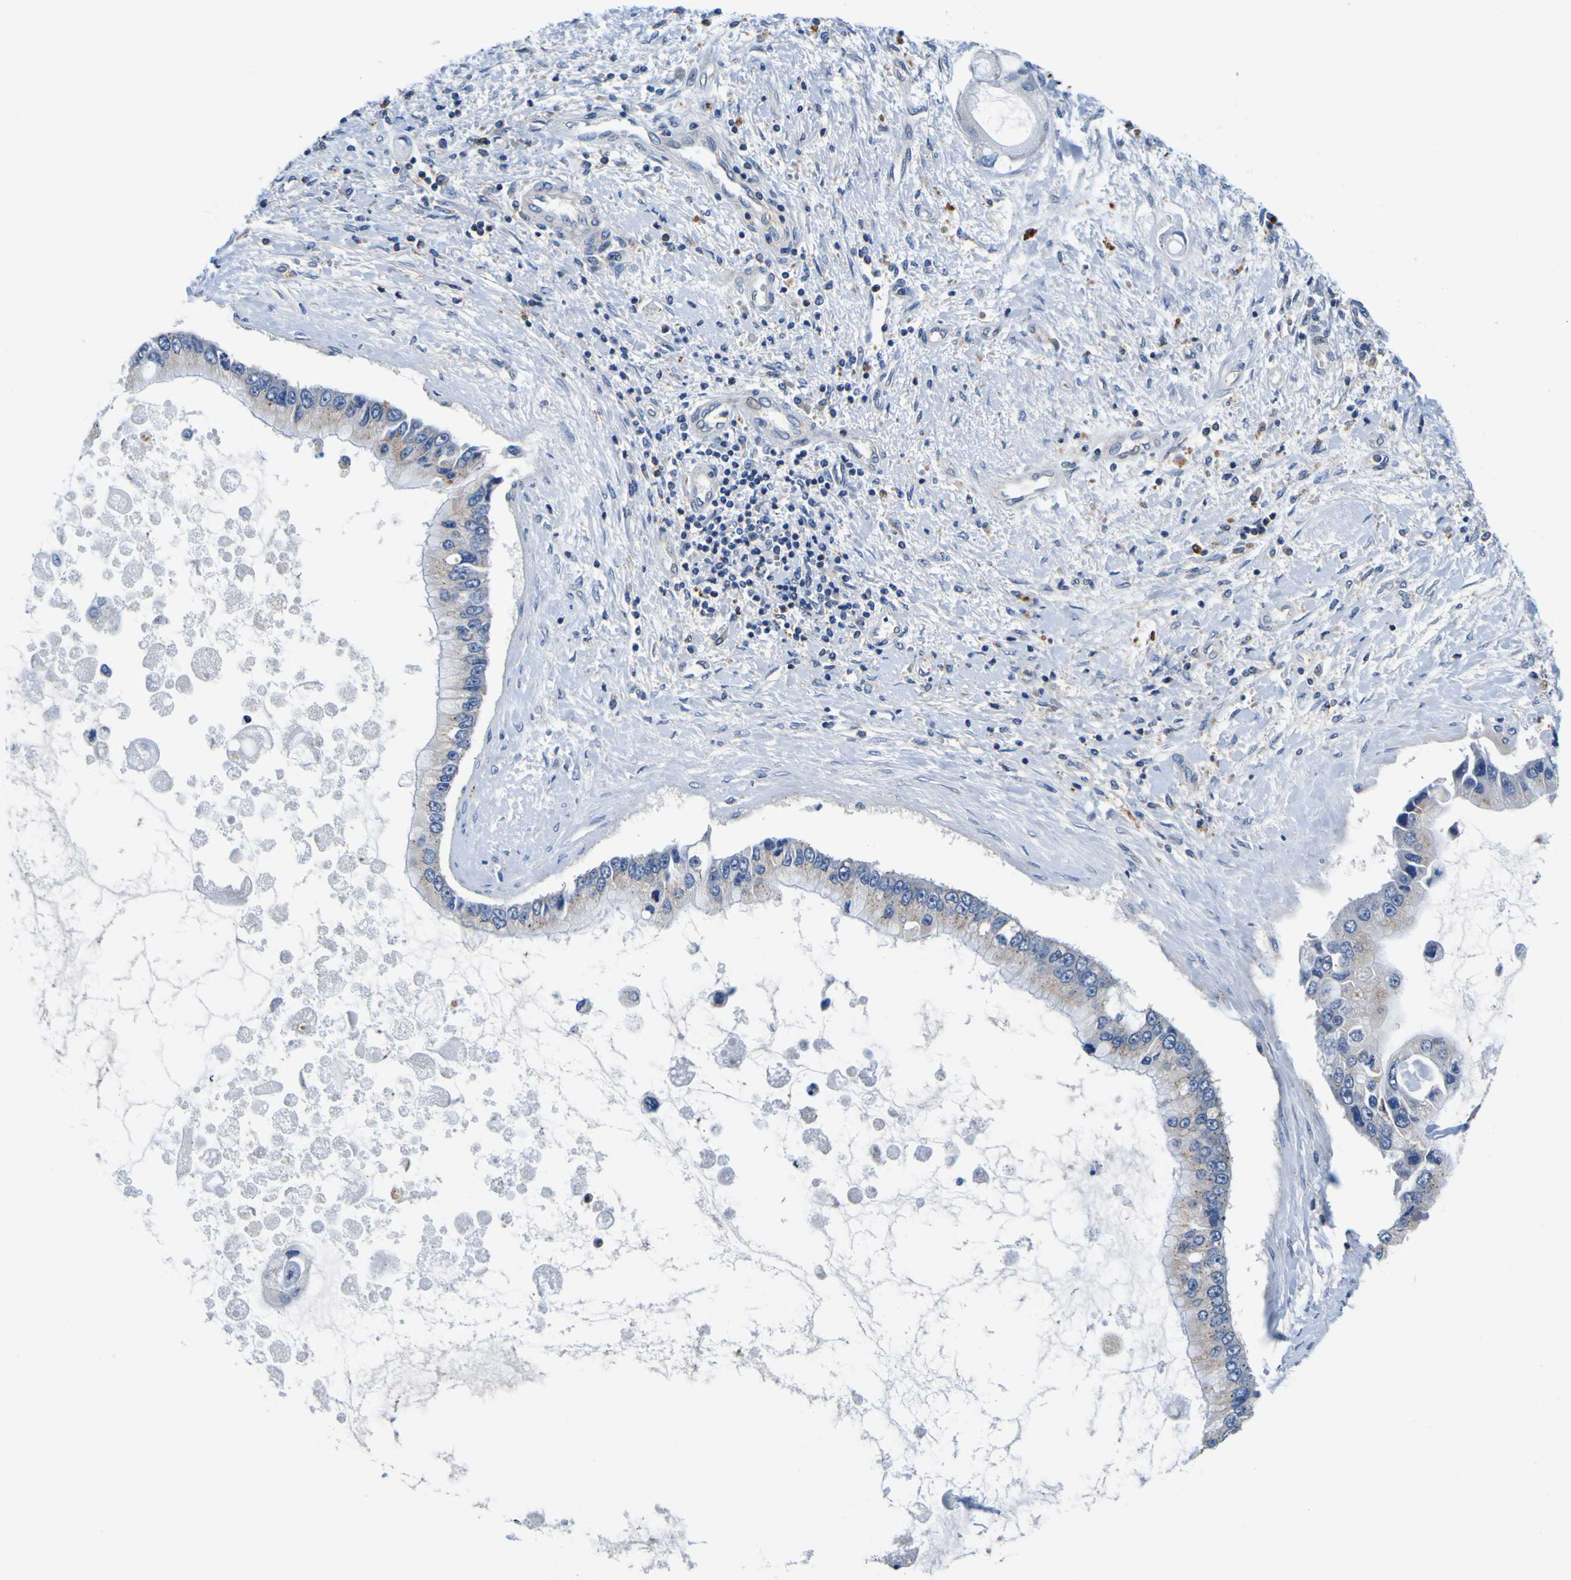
{"staining": {"intensity": "moderate", "quantity": "<25%", "location": "cytoplasmic/membranous"}, "tissue": "liver cancer", "cell_type": "Tumor cells", "image_type": "cancer", "snomed": [{"axis": "morphology", "description": "Cholangiocarcinoma"}, {"axis": "topography", "description": "Liver"}], "caption": "Moderate cytoplasmic/membranous expression for a protein is appreciated in approximately <25% of tumor cells of cholangiocarcinoma (liver) using IHC.", "gene": "TNIK", "patient": {"sex": "male", "age": 50}}